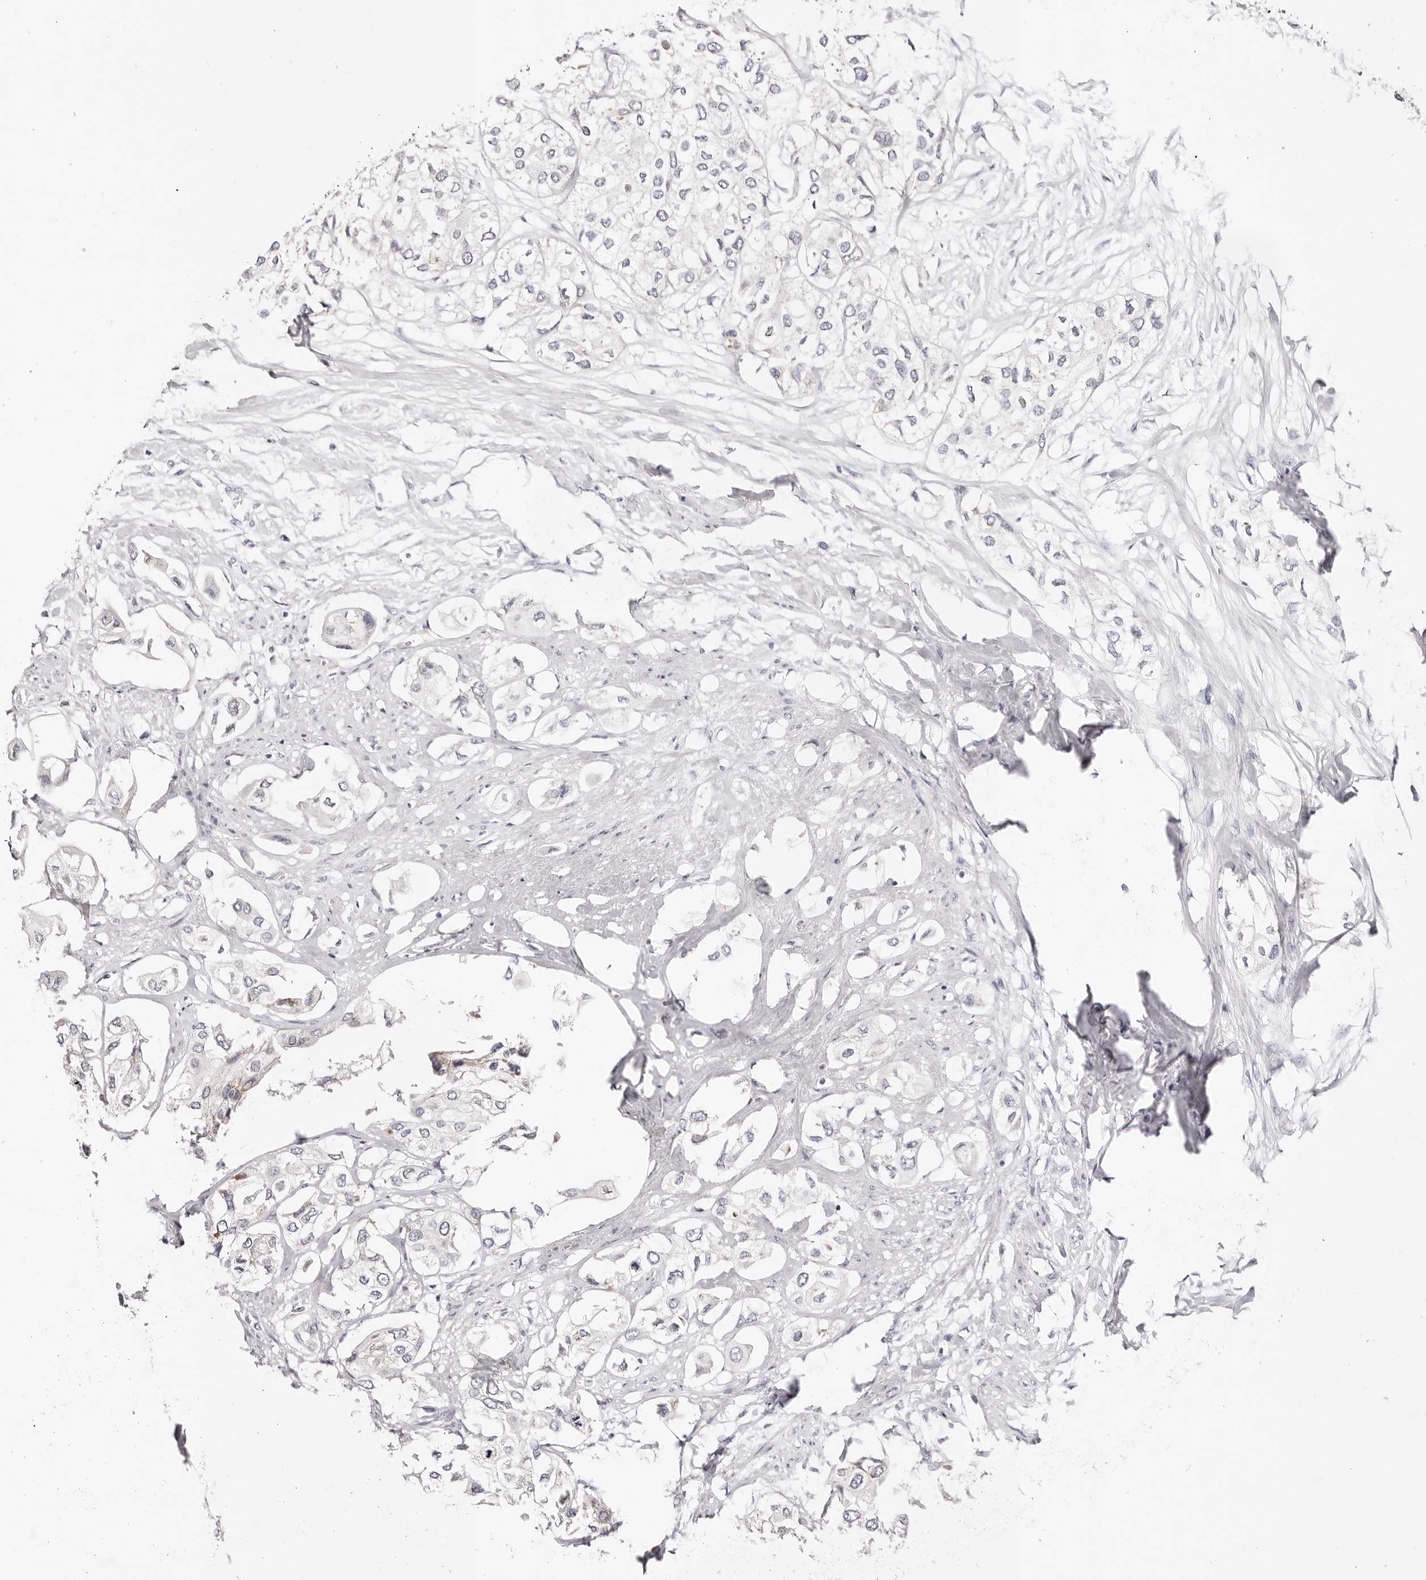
{"staining": {"intensity": "negative", "quantity": "none", "location": "none"}, "tissue": "urothelial cancer", "cell_type": "Tumor cells", "image_type": "cancer", "snomed": [{"axis": "morphology", "description": "Urothelial carcinoma, High grade"}, {"axis": "topography", "description": "Urinary bladder"}], "caption": "Human urothelial carcinoma (high-grade) stained for a protein using immunohistochemistry displays no positivity in tumor cells.", "gene": "GNA13", "patient": {"sex": "male", "age": 64}}